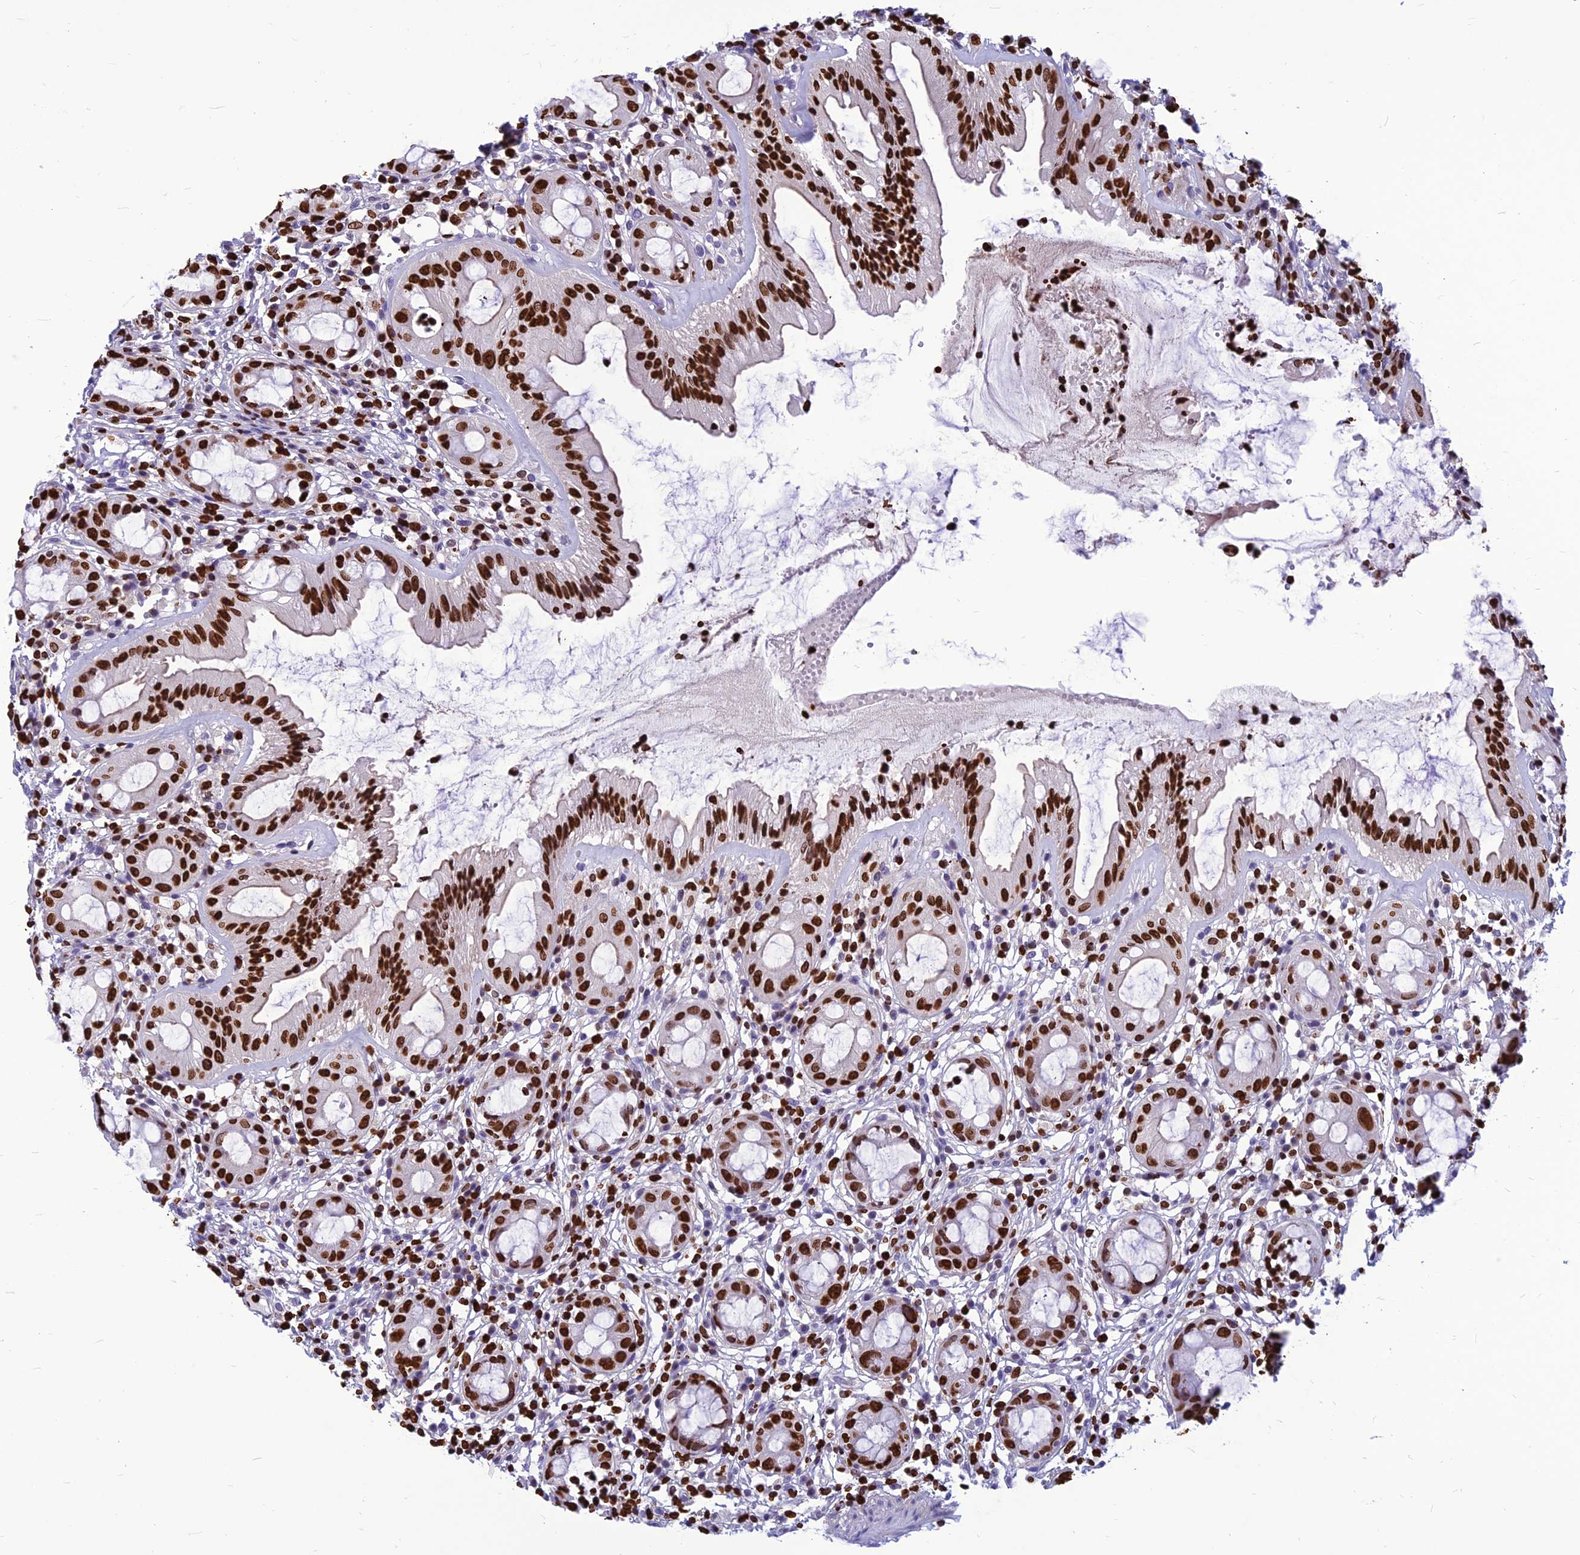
{"staining": {"intensity": "strong", "quantity": ">75%", "location": "nuclear"}, "tissue": "rectum", "cell_type": "Glandular cells", "image_type": "normal", "snomed": [{"axis": "morphology", "description": "Normal tissue, NOS"}, {"axis": "topography", "description": "Rectum"}], "caption": "IHC (DAB) staining of benign human rectum displays strong nuclear protein expression in approximately >75% of glandular cells.", "gene": "AKAP17A", "patient": {"sex": "female", "age": 57}}